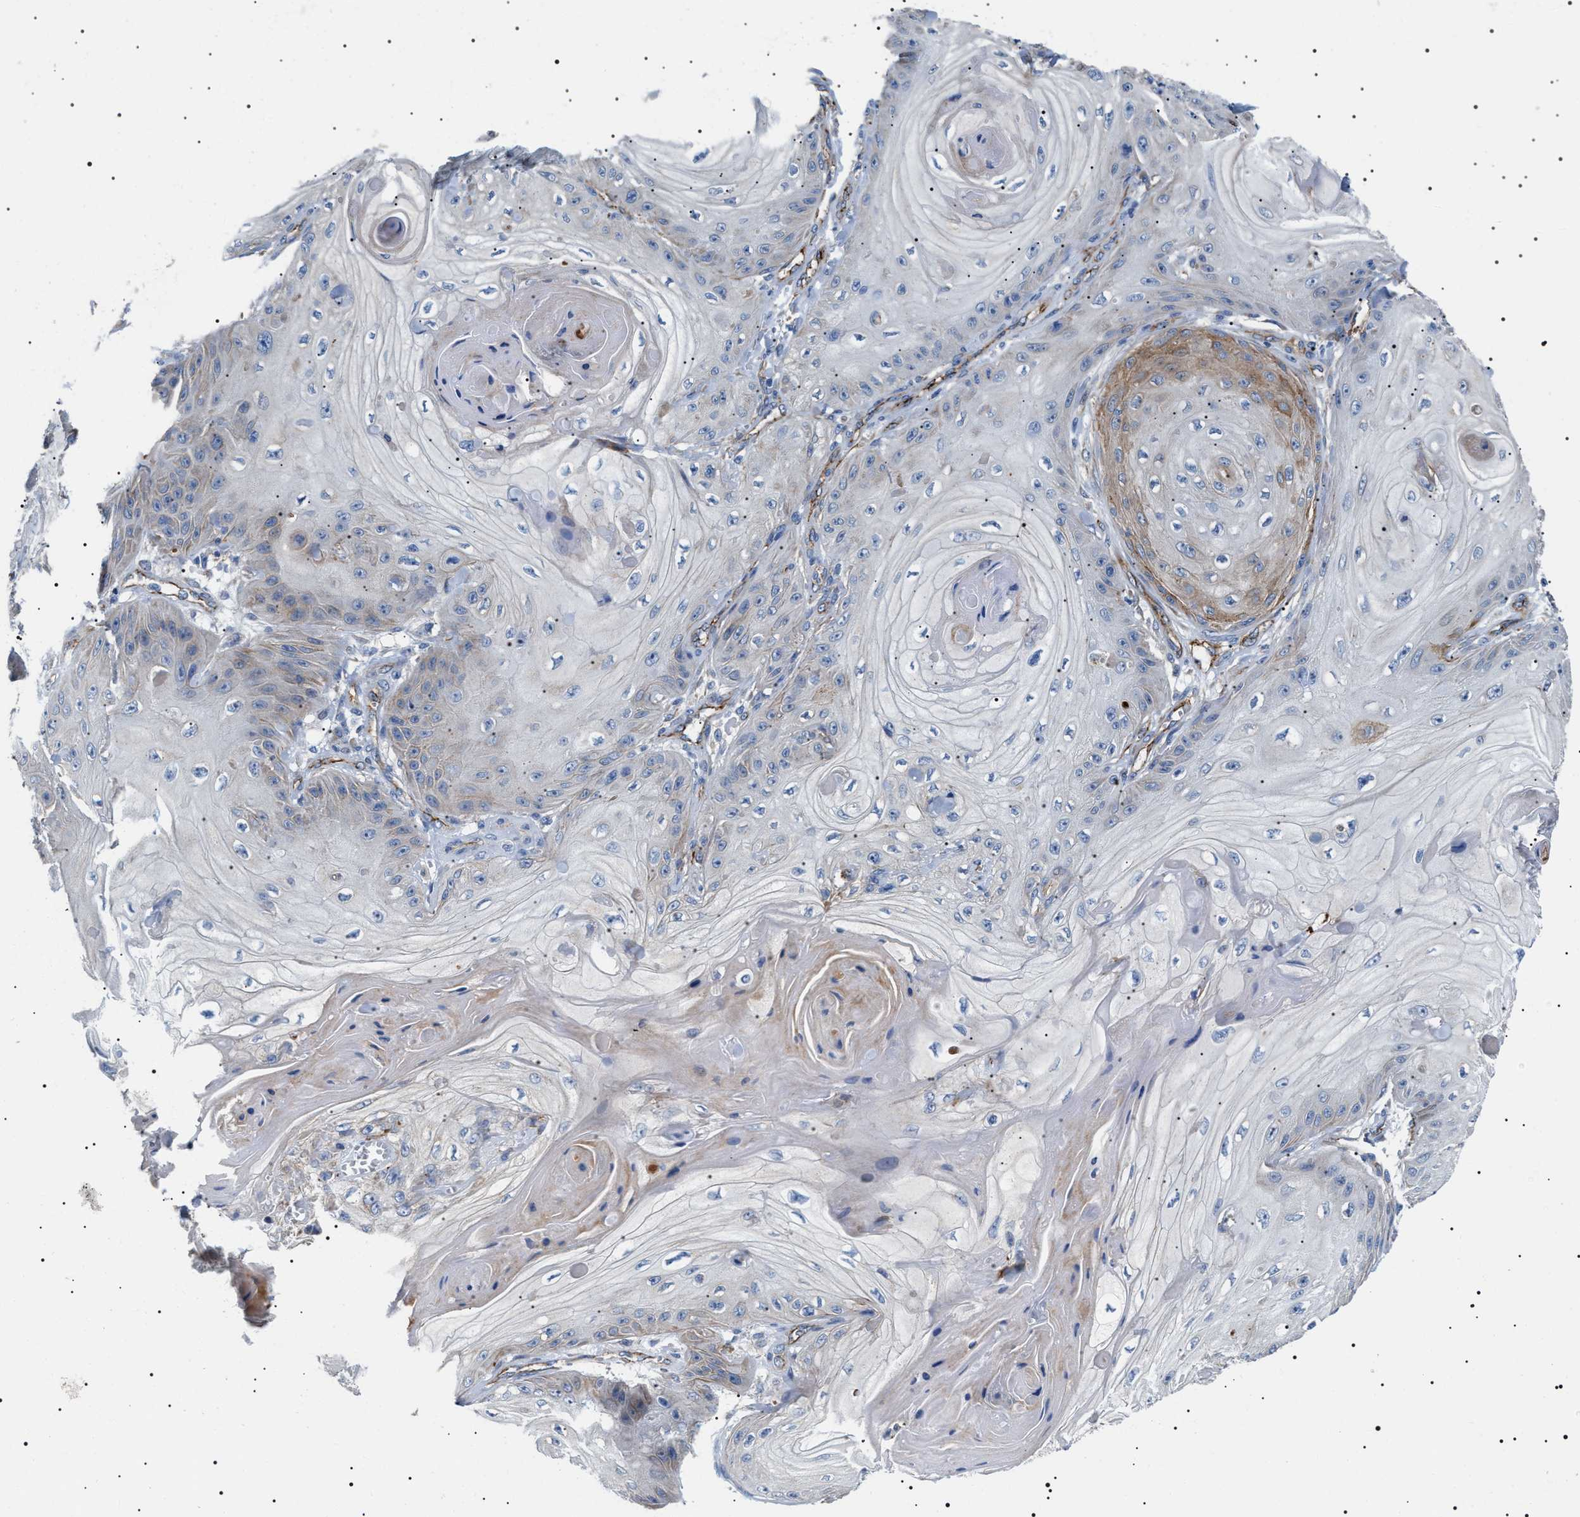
{"staining": {"intensity": "negative", "quantity": "none", "location": "none"}, "tissue": "skin cancer", "cell_type": "Tumor cells", "image_type": "cancer", "snomed": [{"axis": "morphology", "description": "Squamous cell carcinoma, NOS"}, {"axis": "topography", "description": "Skin"}], "caption": "High magnification brightfield microscopy of skin cancer stained with DAB (3,3'-diaminobenzidine) (brown) and counterstained with hematoxylin (blue): tumor cells show no significant staining. Nuclei are stained in blue.", "gene": "TMEM222", "patient": {"sex": "male", "age": 74}}